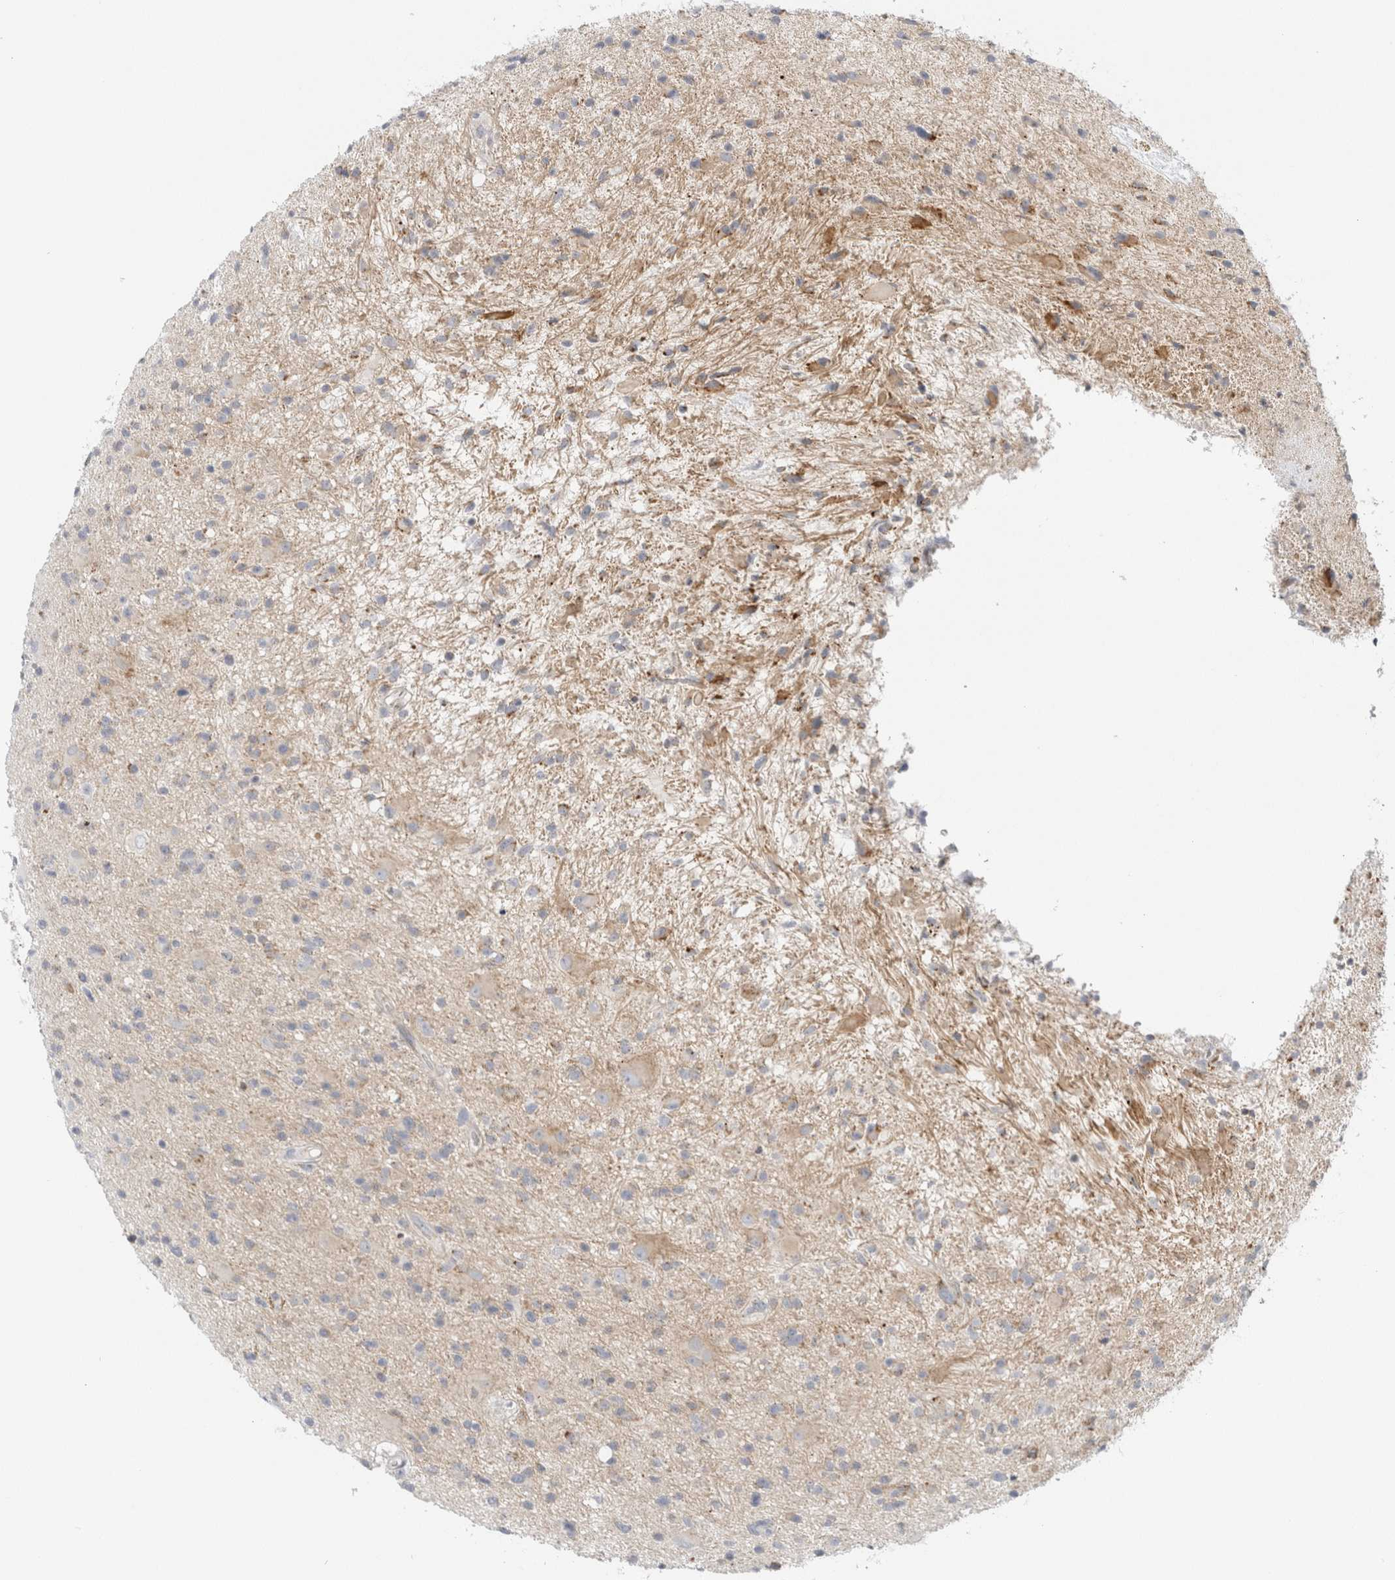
{"staining": {"intensity": "weak", "quantity": "<25%", "location": "cytoplasmic/membranous"}, "tissue": "glioma", "cell_type": "Tumor cells", "image_type": "cancer", "snomed": [{"axis": "morphology", "description": "Glioma, malignant, High grade"}, {"axis": "topography", "description": "Brain"}], "caption": "Immunohistochemistry histopathology image of malignant glioma (high-grade) stained for a protein (brown), which shows no expression in tumor cells. (Immunohistochemistry, brightfield microscopy, high magnification).", "gene": "FAHD1", "patient": {"sex": "male", "age": 33}}